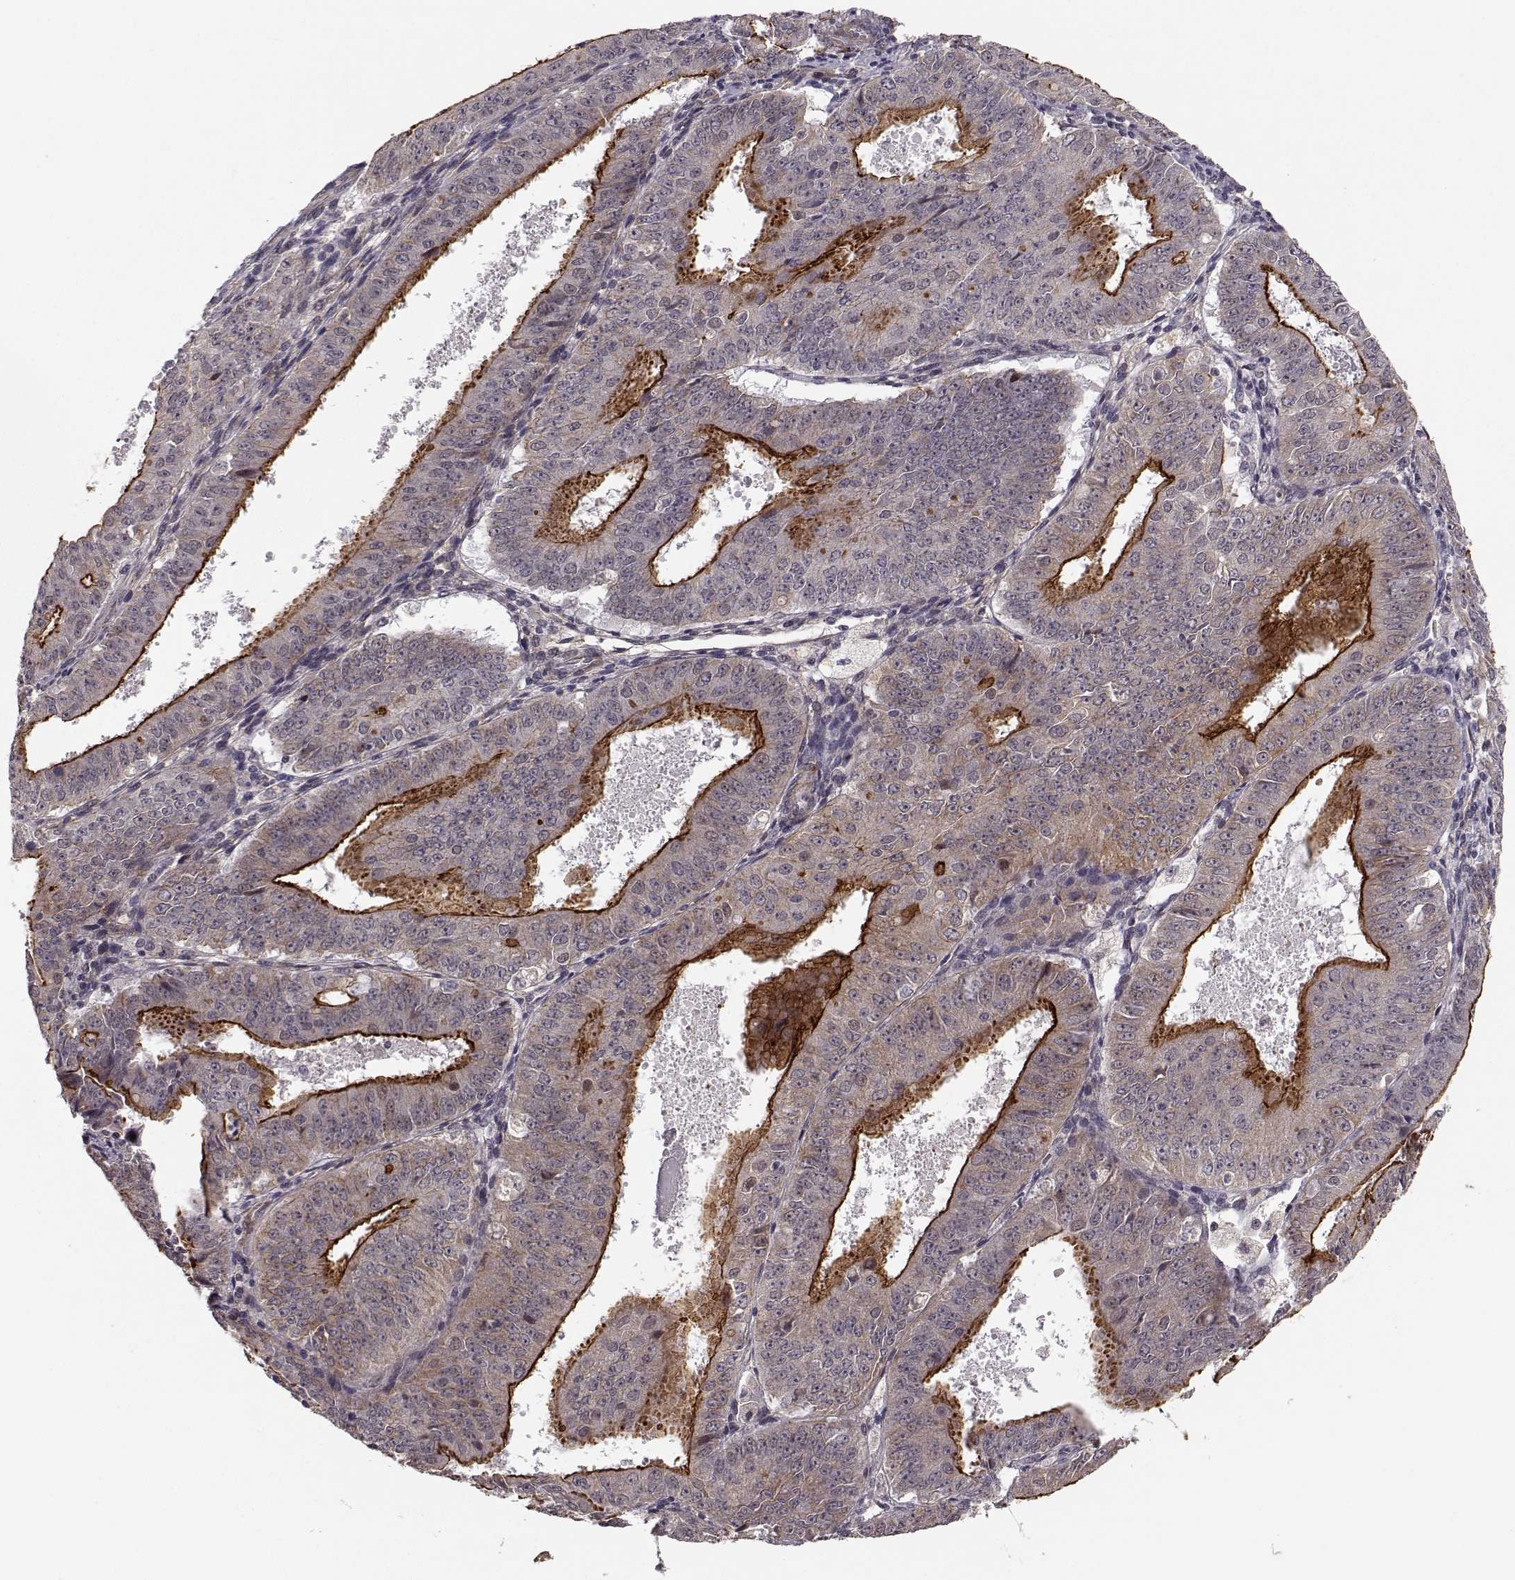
{"staining": {"intensity": "strong", "quantity": "<25%", "location": "cytoplasmic/membranous"}, "tissue": "ovarian cancer", "cell_type": "Tumor cells", "image_type": "cancer", "snomed": [{"axis": "morphology", "description": "Carcinoma, endometroid"}, {"axis": "topography", "description": "Ovary"}], "caption": "A brown stain highlights strong cytoplasmic/membranous expression of a protein in ovarian cancer tumor cells.", "gene": "PLEKHG3", "patient": {"sex": "female", "age": 42}}